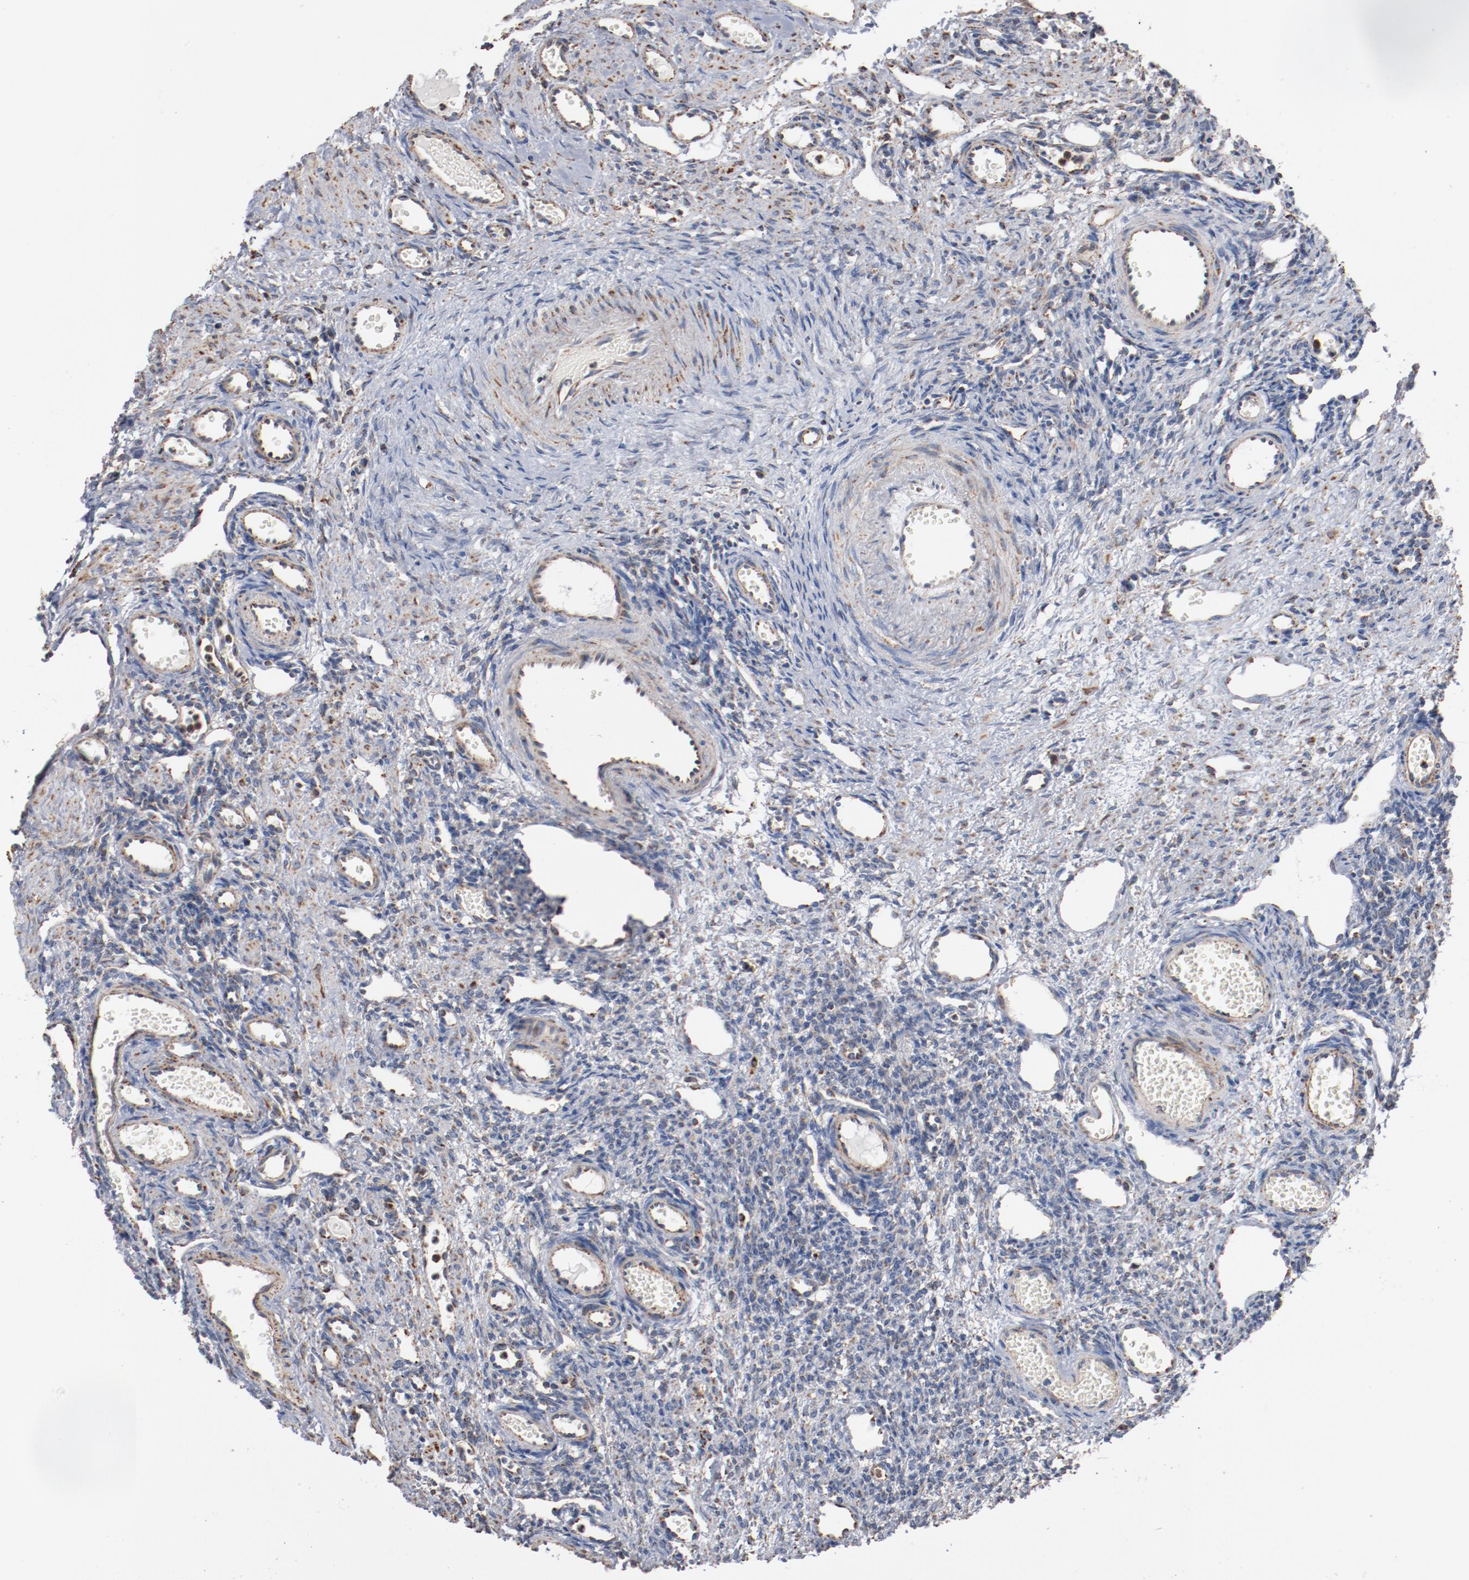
{"staining": {"intensity": "weak", "quantity": "25%-75%", "location": "cytoplasmic/membranous"}, "tissue": "ovary", "cell_type": "Follicle cells", "image_type": "normal", "snomed": [{"axis": "morphology", "description": "Normal tissue, NOS"}, {"axis": "topography", "description": "Ovary"}], "caption": "Follicle cells exhibit low levels of weak cytoplasmic/membranous positivity in about 25%-75% of cells in benign ovary.", "gene": "NDUFS4", "patient": {"sex": "female", "age": 33}}